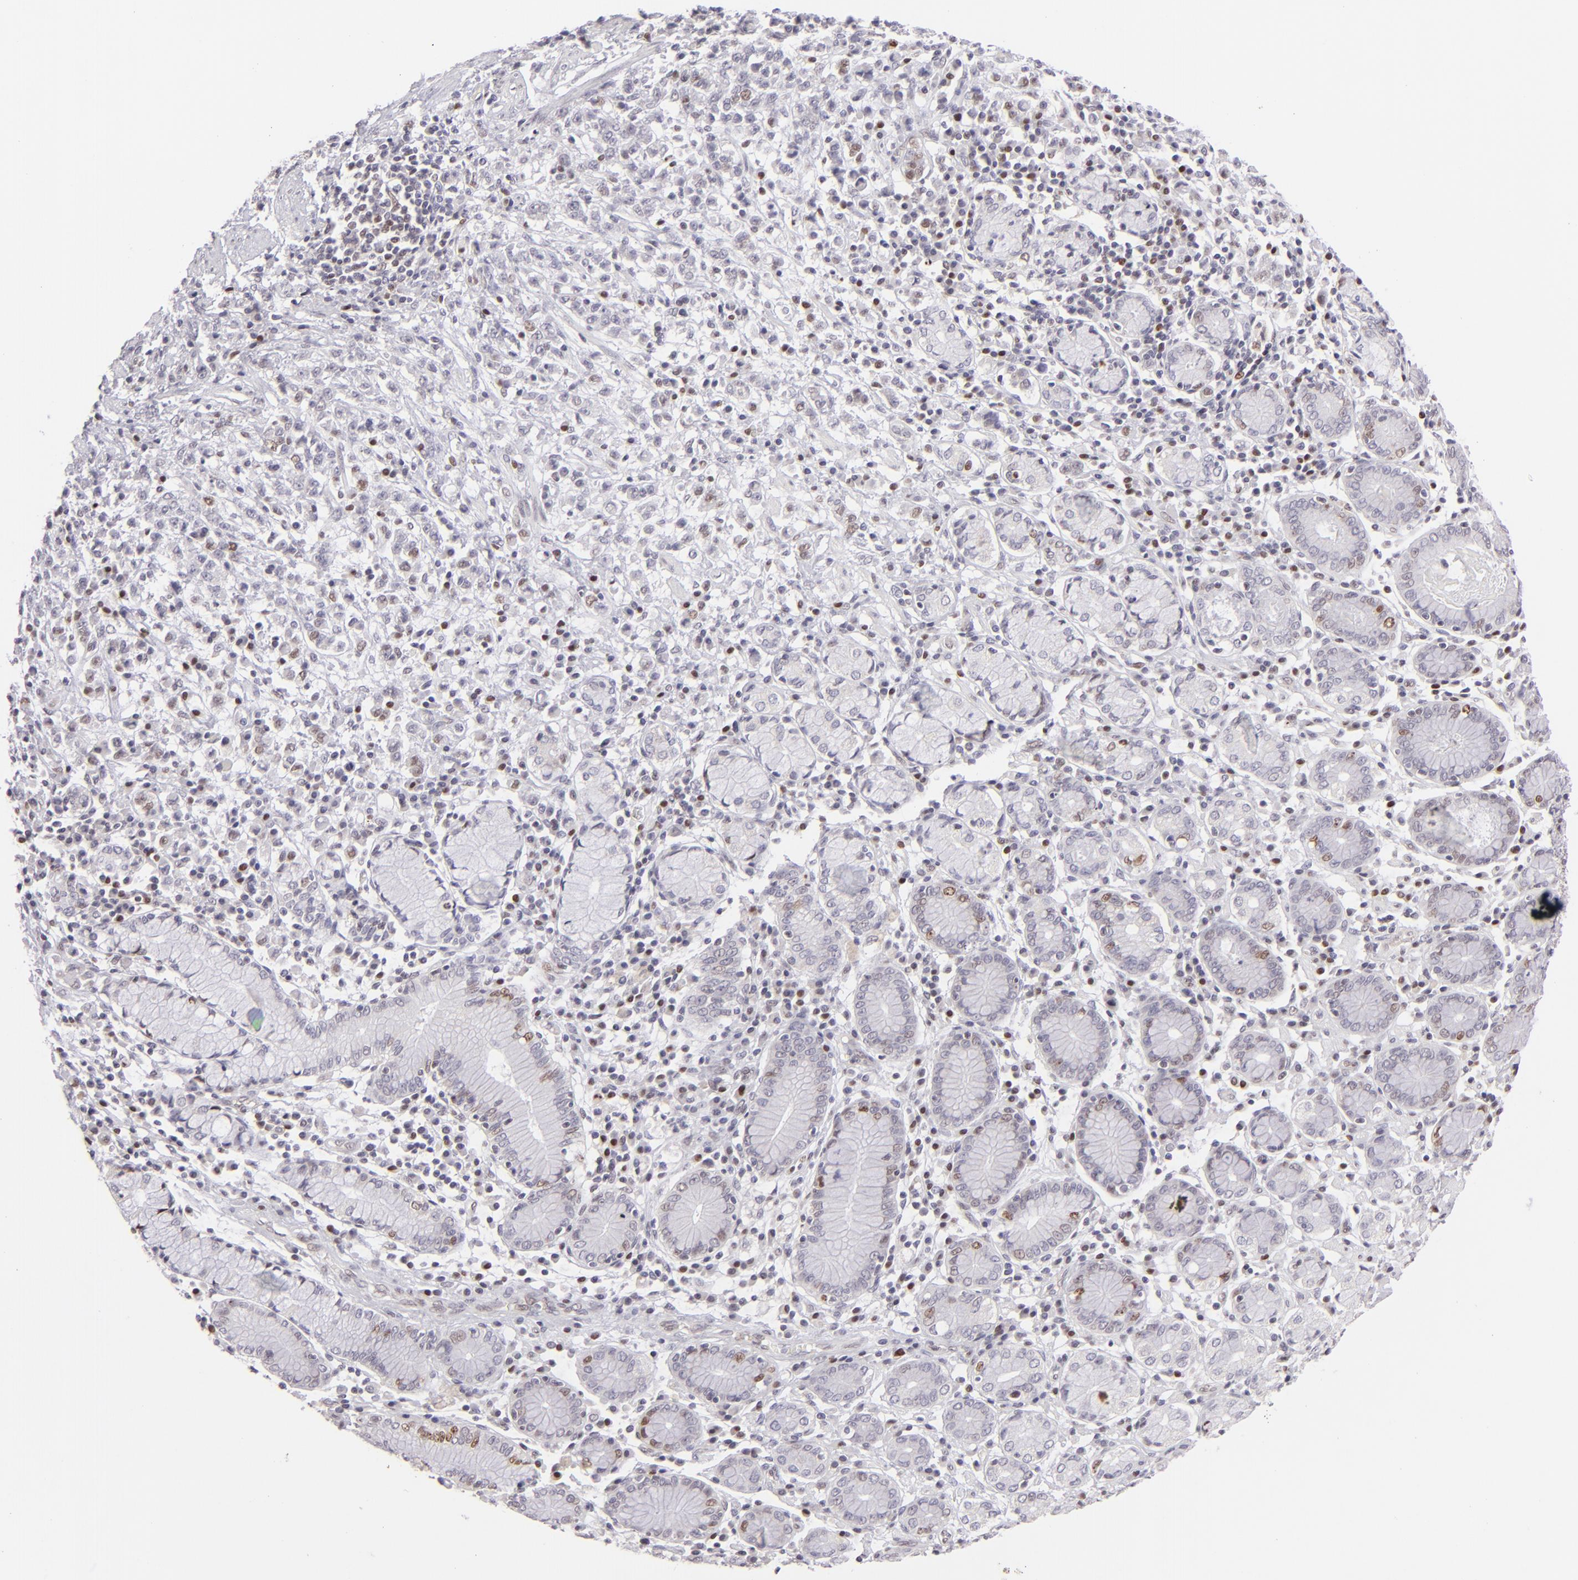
{"staining": {"intensity": "negative", "quantity": "none", "location": "none"}, "tissue": "stomach cancer", "cell_type": "Tumor cells", "image_type": "cancer", "snomed": [{"axis": "morphology", "description": "Adenocarcinoma, NOS"}, {"axis": "topography", "description": "Stomach, lower"}], "caption": "High magnification brightfield microscopy of stomach cancer (adenocarcinoma) stained with DAB (brown) and counterstained with hematoxylin (blue): tumor cells show no significant expression.", "gene": "POU2F1", "patient": {"sex": "male", "age": 88}}